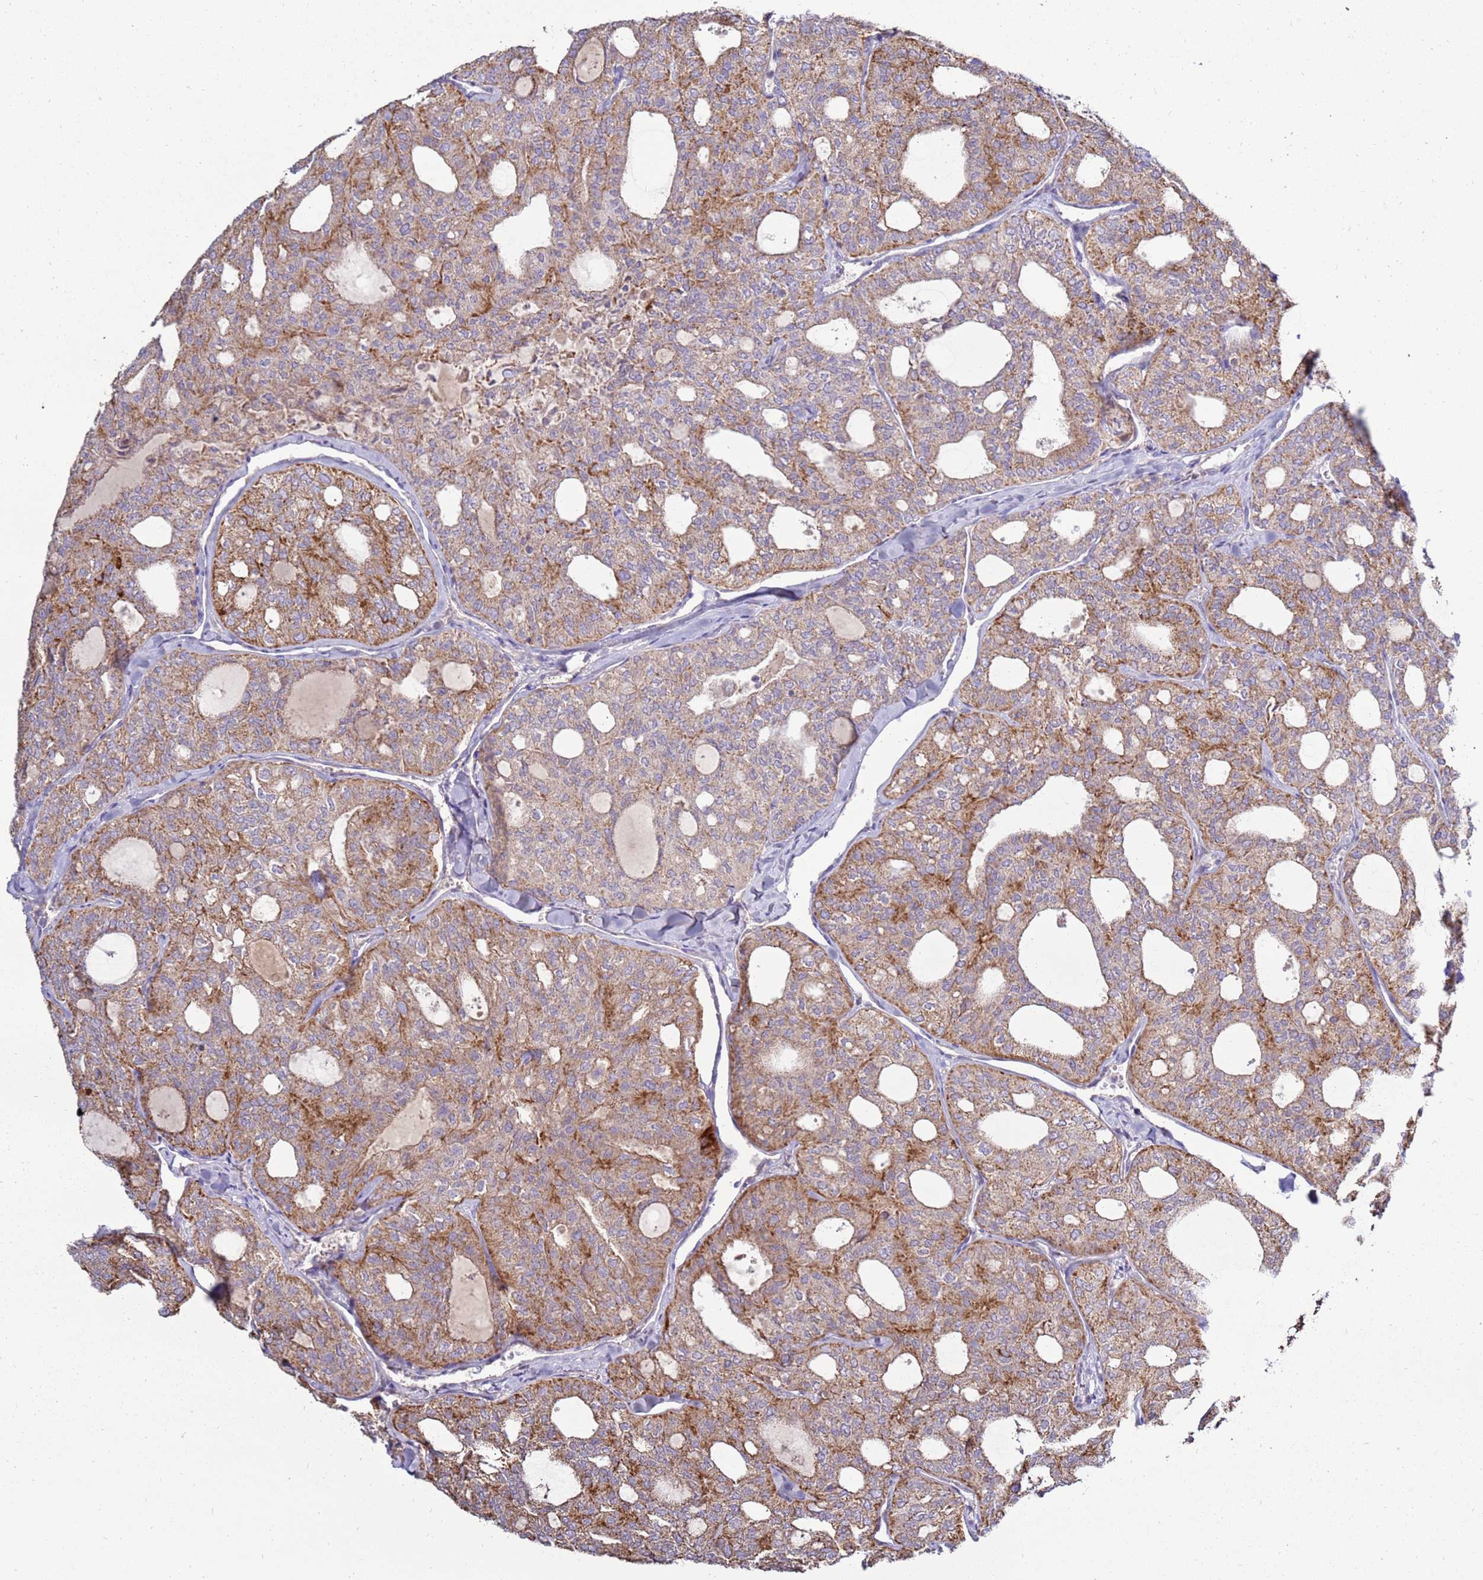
{"staining": {"intensity": "moderate", "quantity": ">75%", "location": "cytoplasmic/membranous"}, "tissue": "thyroid cancer", "cell_type": "Tumor cells", "image_type": "cancer", "snomed": [{"axis": "morphology", "description": "Follicular adenoma carcinoma, NOS"}, {"axis": "topography", "description": "Thyroid gland"}], "caption": "Immunohistochemistry (DAB) staining of human follicular adenoma carcinoma (thyroid) exhibits moderate cytoplasmic/membranous protein expression in about >75% of tumor cells.", "gene": "TRAPPC4", "patient": {"sex": "male", "age": 75}}